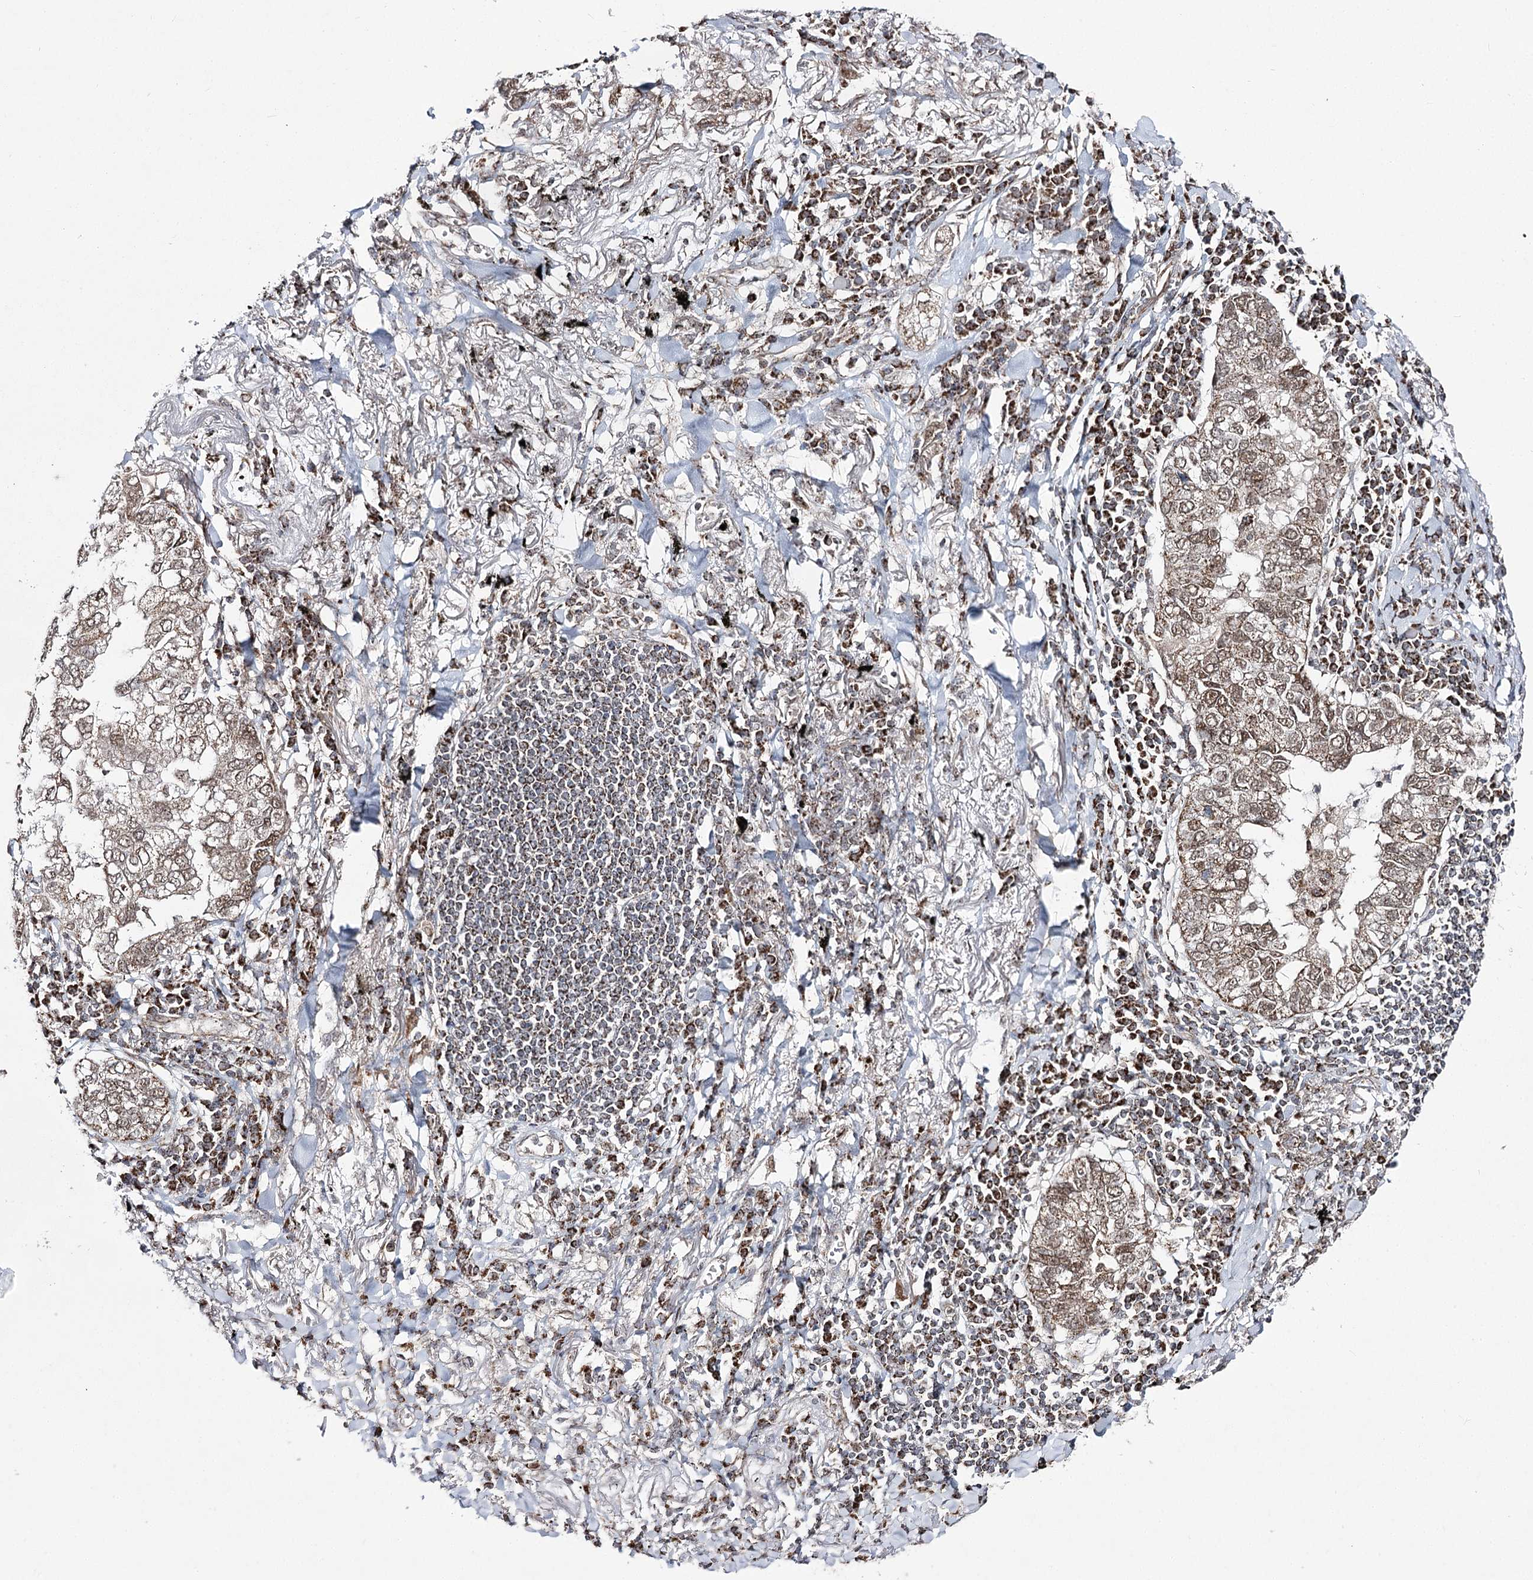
{"staining": {"intensity": "moderate", "quantity": ">75%", "location": "cytoplasmic/membranous,nuclear"}, "tissue": "lung cancer", "cell_type": "Tumor cells", "image_type": "cancer", "snomed": [{"axis": "morphology", "description": "Adenocarcinoma, NOS"}, {"axis": "topography", "description": "Lung"}], "caption": "A micrograph of human adenocarcinoma (lung) stained for a protein reveals moderate cytoplasmic/membranous and nuclear brown staining in tumor cells. (DAB (3,3'-diaminobenzidine) = brown stain, brightfield microscopy at high magnification).", "gene": "SLC4A1AP", "patient": {"sex": "male", "age": 65}}